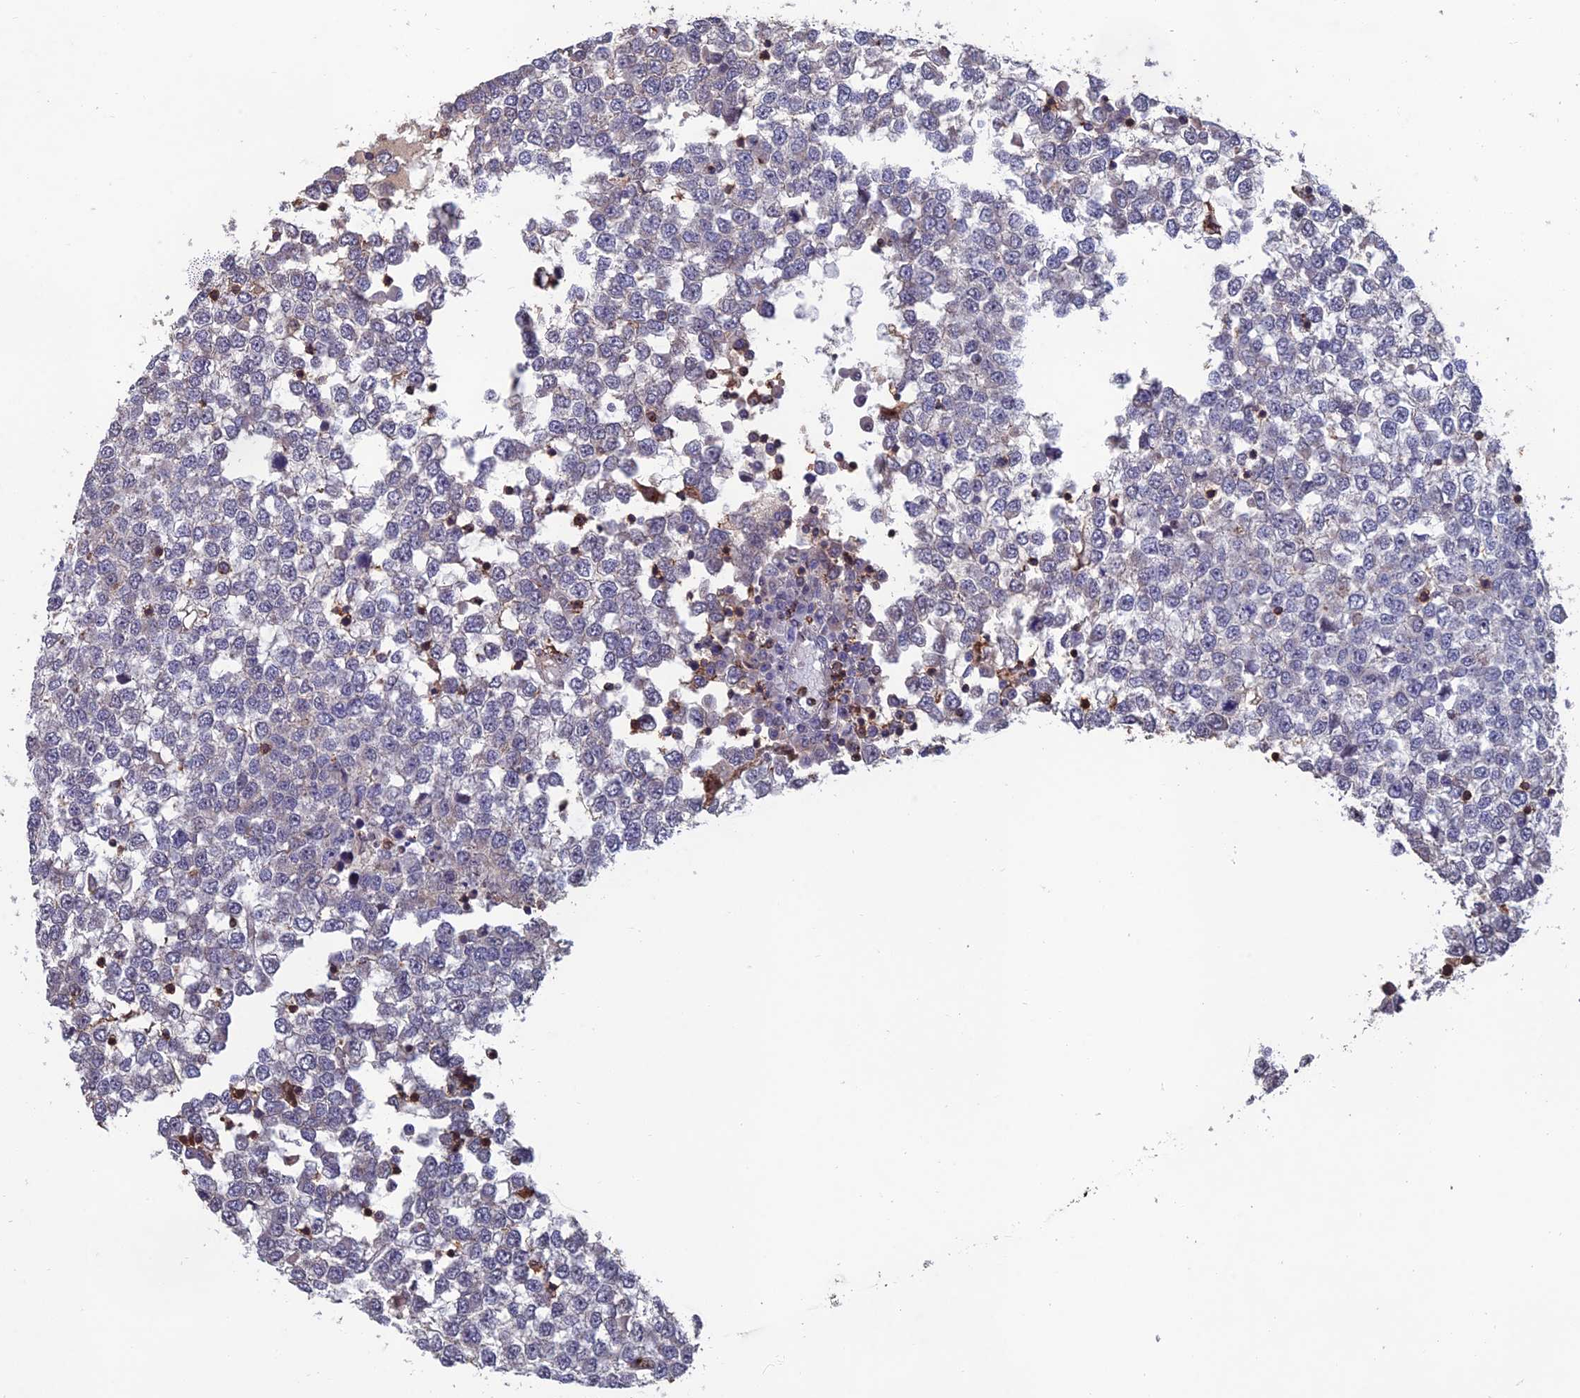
{"staining": {"intensity": "weak", "quantity": "<25%", "location": "cytoplasmic/membranous"}, "tissue": "testis cancer", "cell_type": "Tumor cells", "image_type": "cancer", "snomed": [{"axis": "morphology", "description": "Seminoma, NOS"}, {"axis": "topography", "description": "Testis"}], "caption": "Image shows no significant protein positivity in tumor cells of testis cancer.", "gene": "C15orf62", "patient": {"sex": "male", "age": 65}}